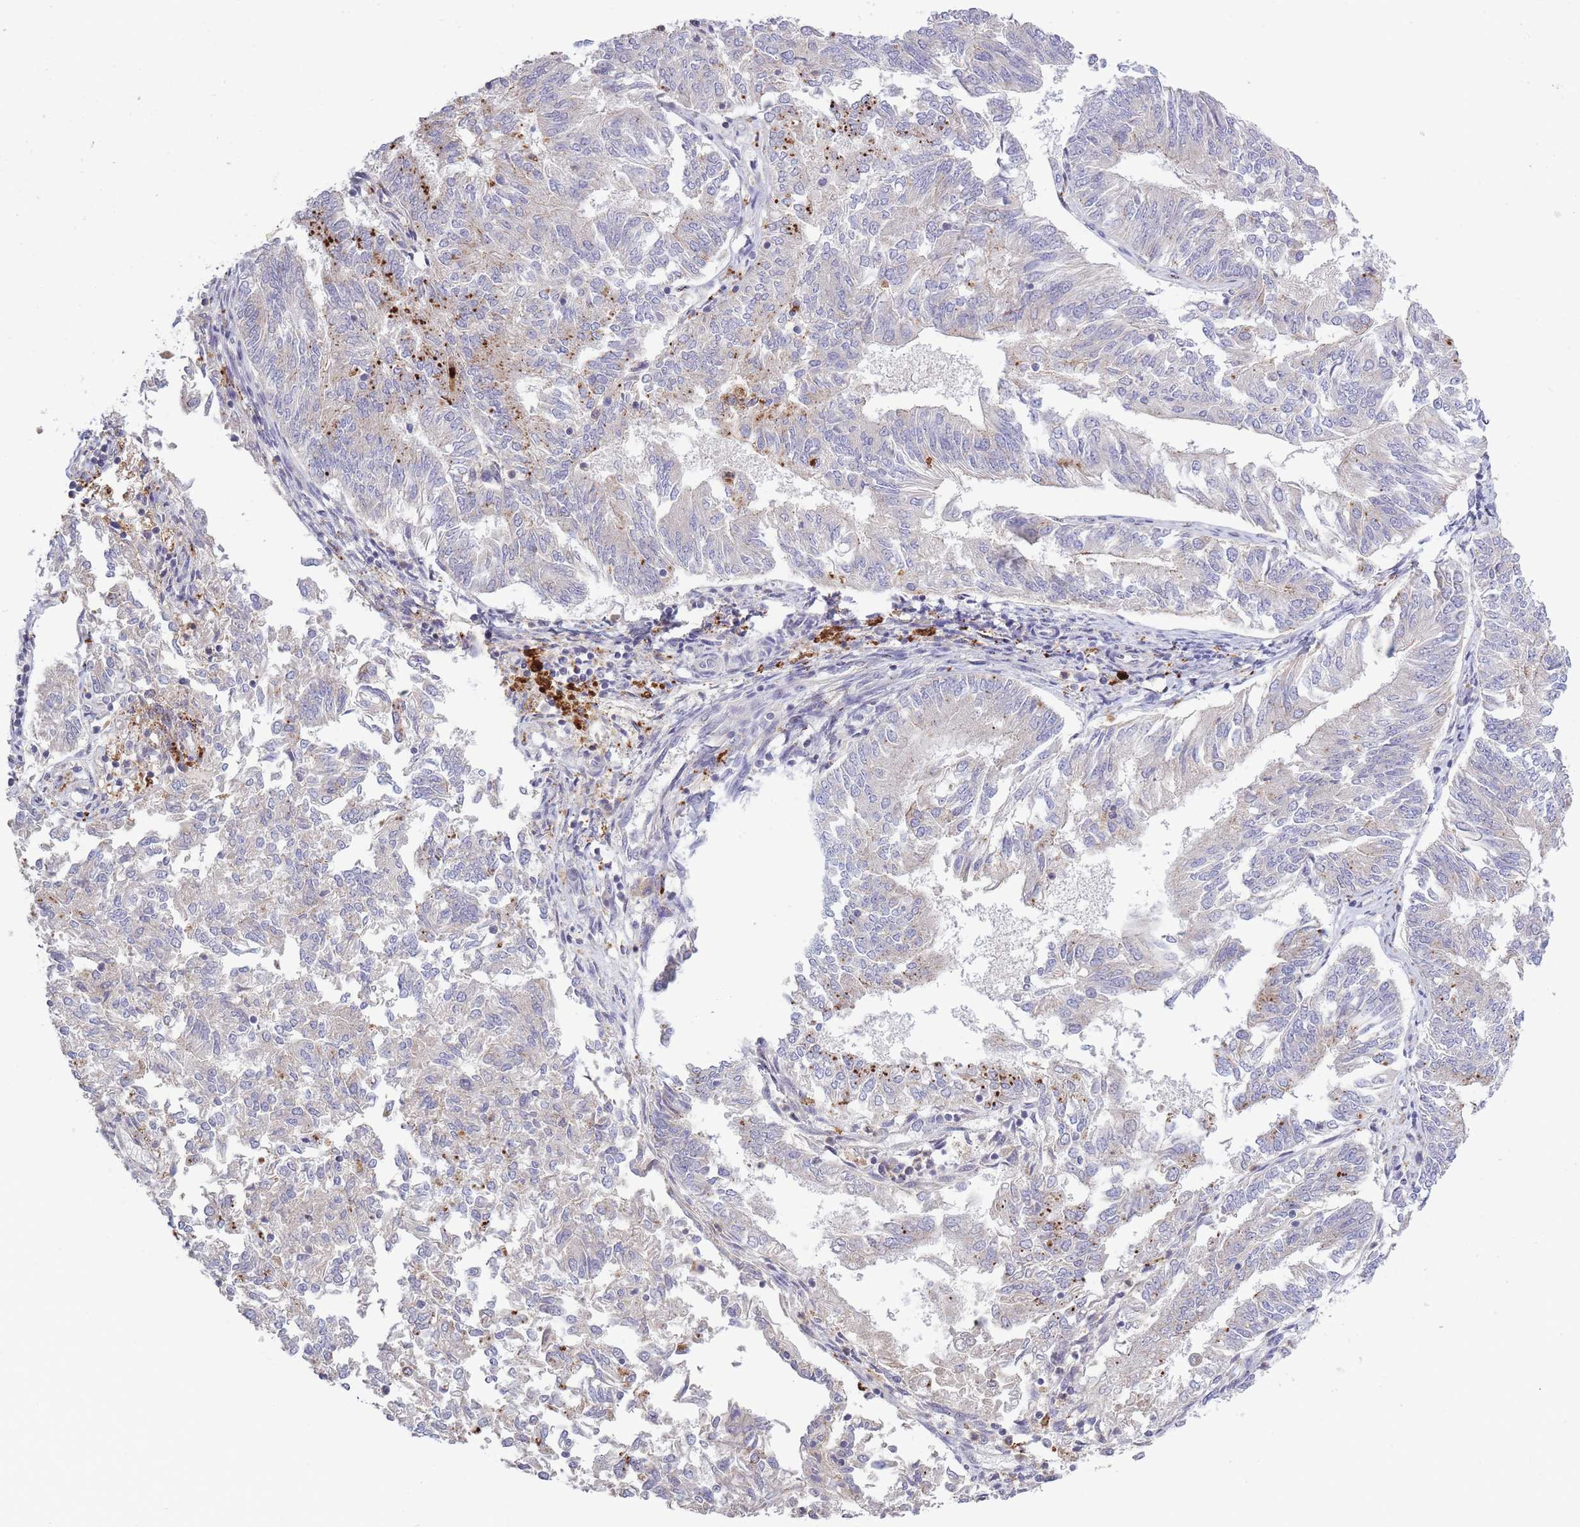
{"staining": {"intensity": "negative", "quantity": "none", "location": "none"}, "tissue": "endometrial cancer", "cell_type": "Tumor cells", "image_type": "cancer", "snomed": [{"axis": "morphology", "description": "Adenocarcinoma, NOS"}, {"axis": "topography", "description": "Endometrium"}], "caption": "Endometrial adenocarcinoma was stained to show a protein in brown. There is no significant positivity in tumor cells.", "gene": "TRIM61", "patient": {"sex": "female", "age": 58}}